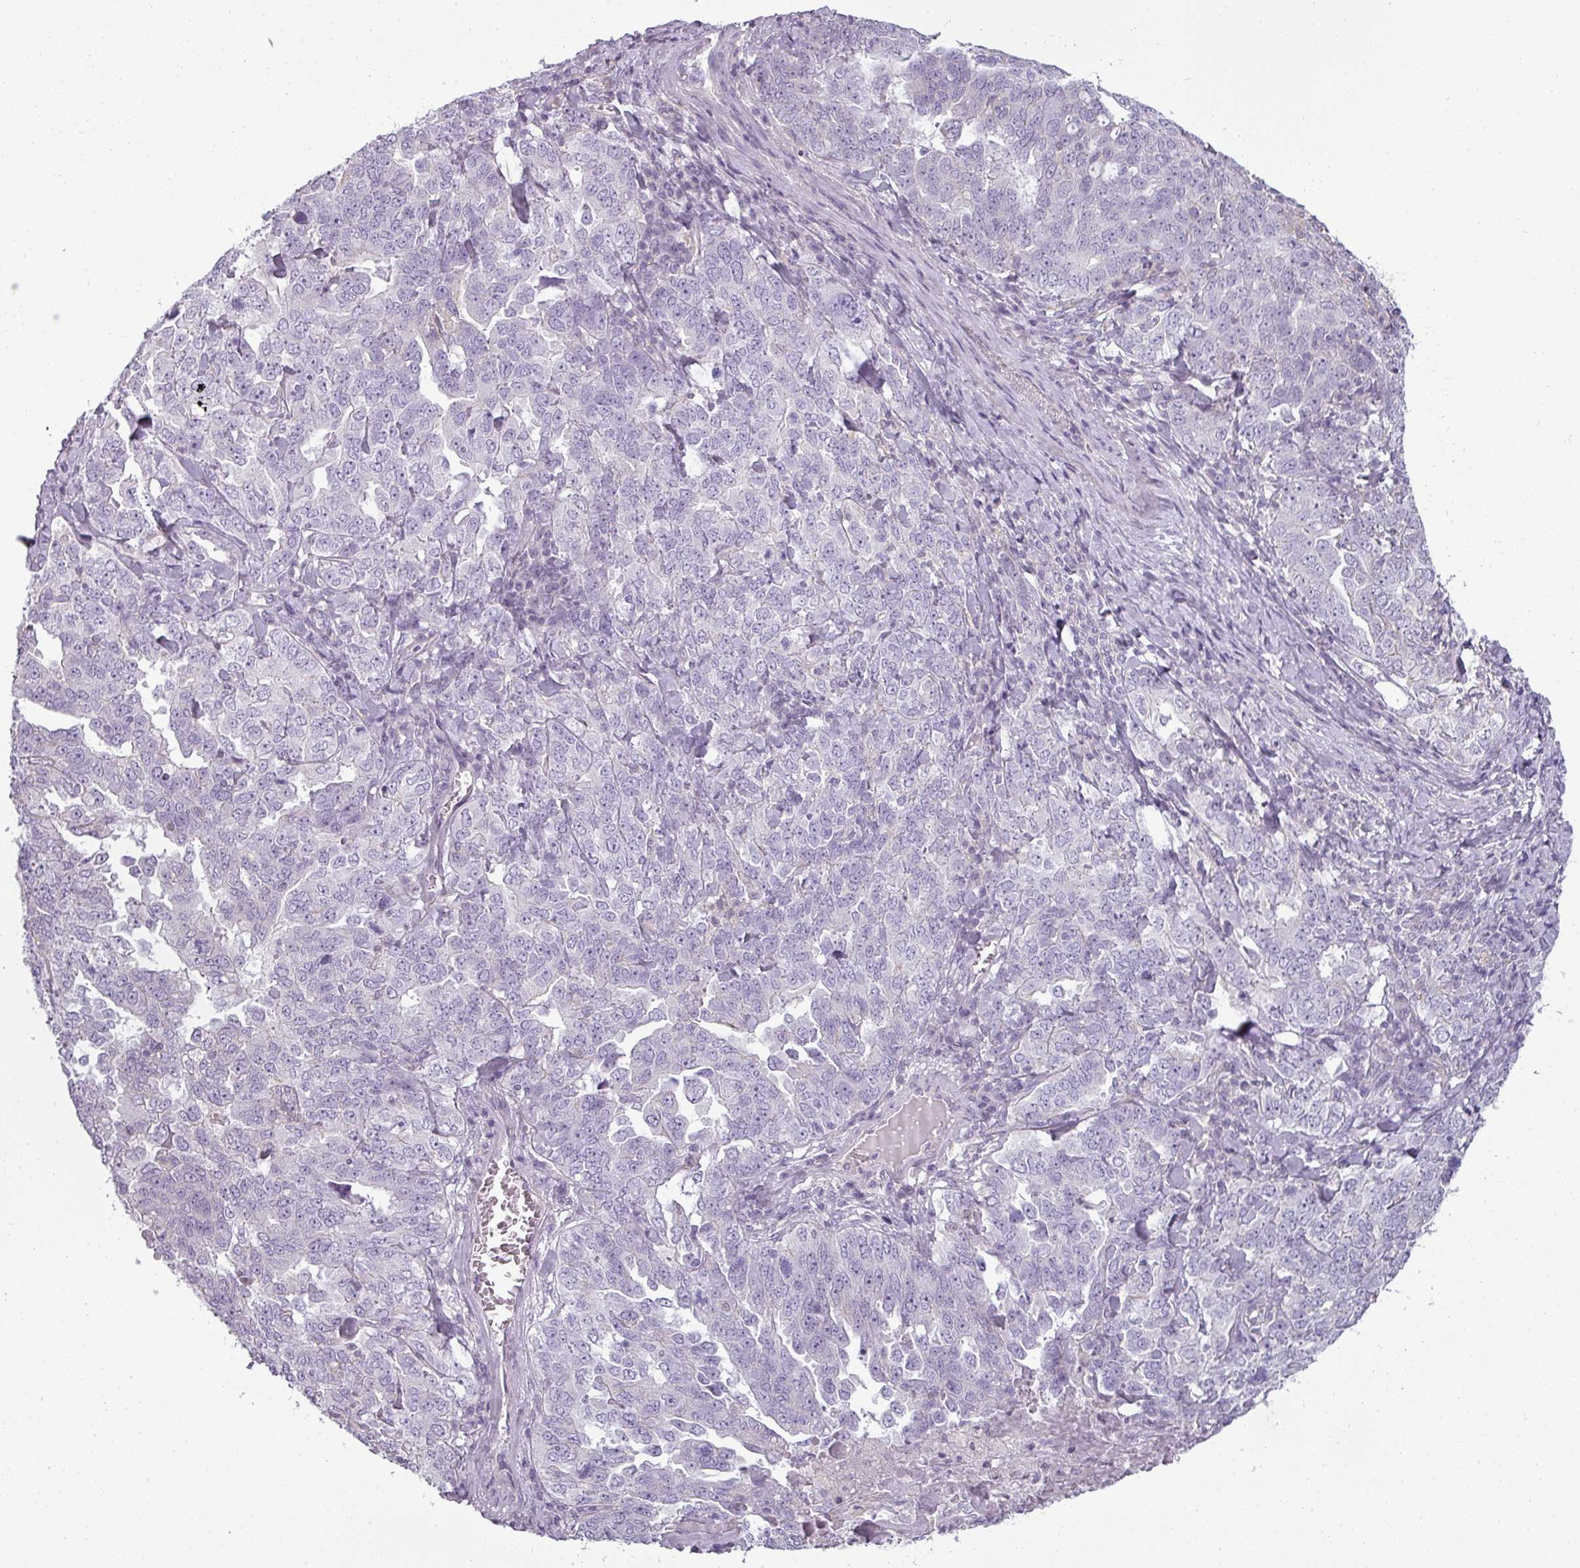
{"staining": {"intensity": "negative", "quantity": "none", "location": "none"}, "tissue": "ovarian cancer", "cell_type": "Tumor cells", "image_type": "cancer", "snomed": [{"axis": "morphology", "description": "Carcinoma, endometroid"}, {"axis": "topography", "description": "Ovary"}], "caption": "High magnification brightfield microscopy of endometroid carcinoma (ovarian) stained with DAB (brown) and counterstained with hematoxylin (blue): tumor cells show no significant positivity.", "gene": "ASB1", "patient": {"sex": "female", "age": 62}}